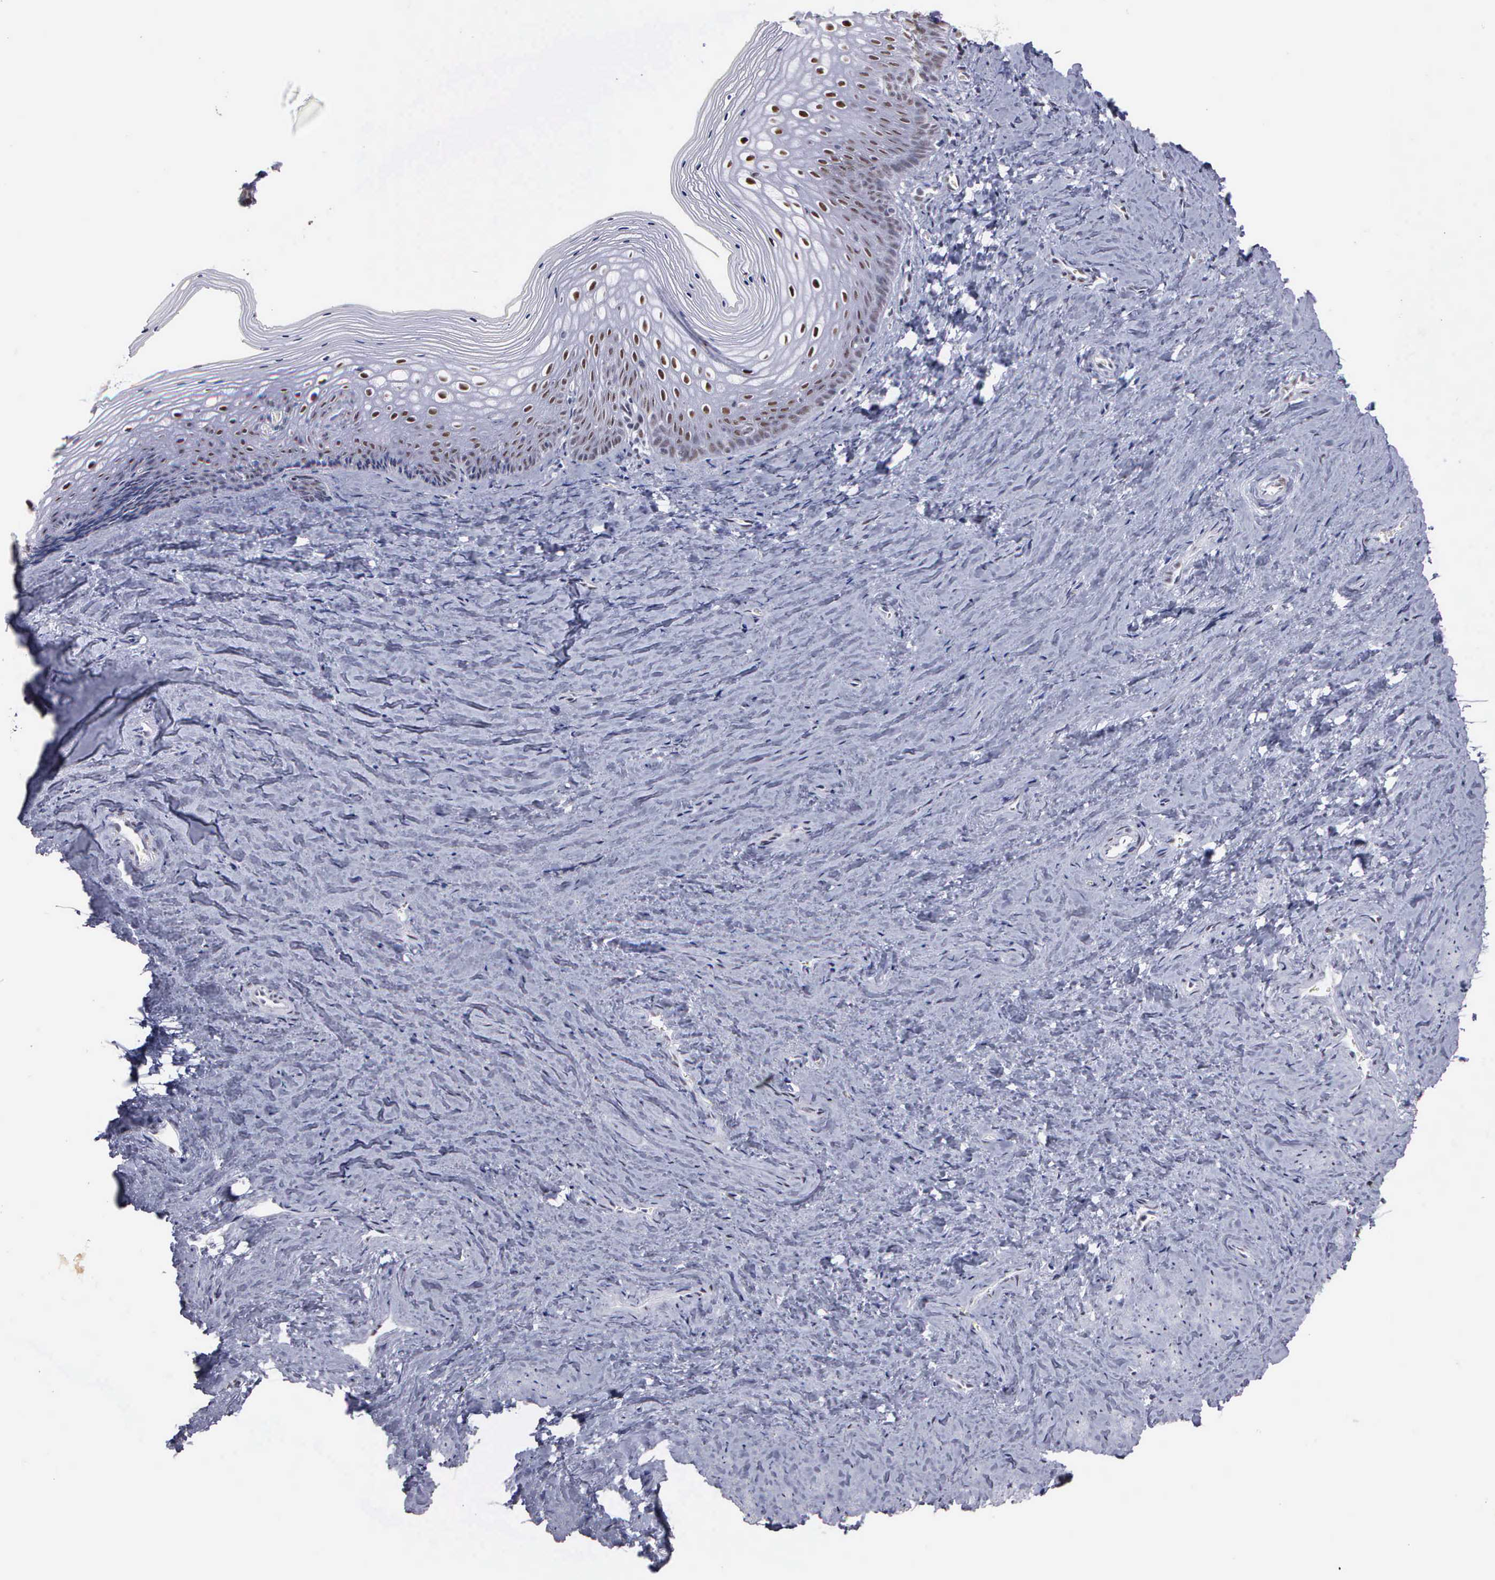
{"staining": {"intensity": "strong", "quantity": ">75%", "location": "nuclear"}, "tissue": "vagina", "cell_type": "Squamous epithelial cells", "image_type": "normal", "snomed": [{"axis": "morphology", "description": "Normal tissue, NOS"}, {"axis": "topography", "description": "Vagina"}], "caption": "Normal vagina demonstrates strong nuclear expression in about >75% of squamous epithelial cells, visualized by immunohistochemistry.", "gene": "CSTF2", "patient": {"sex": "female", "age": 46}}